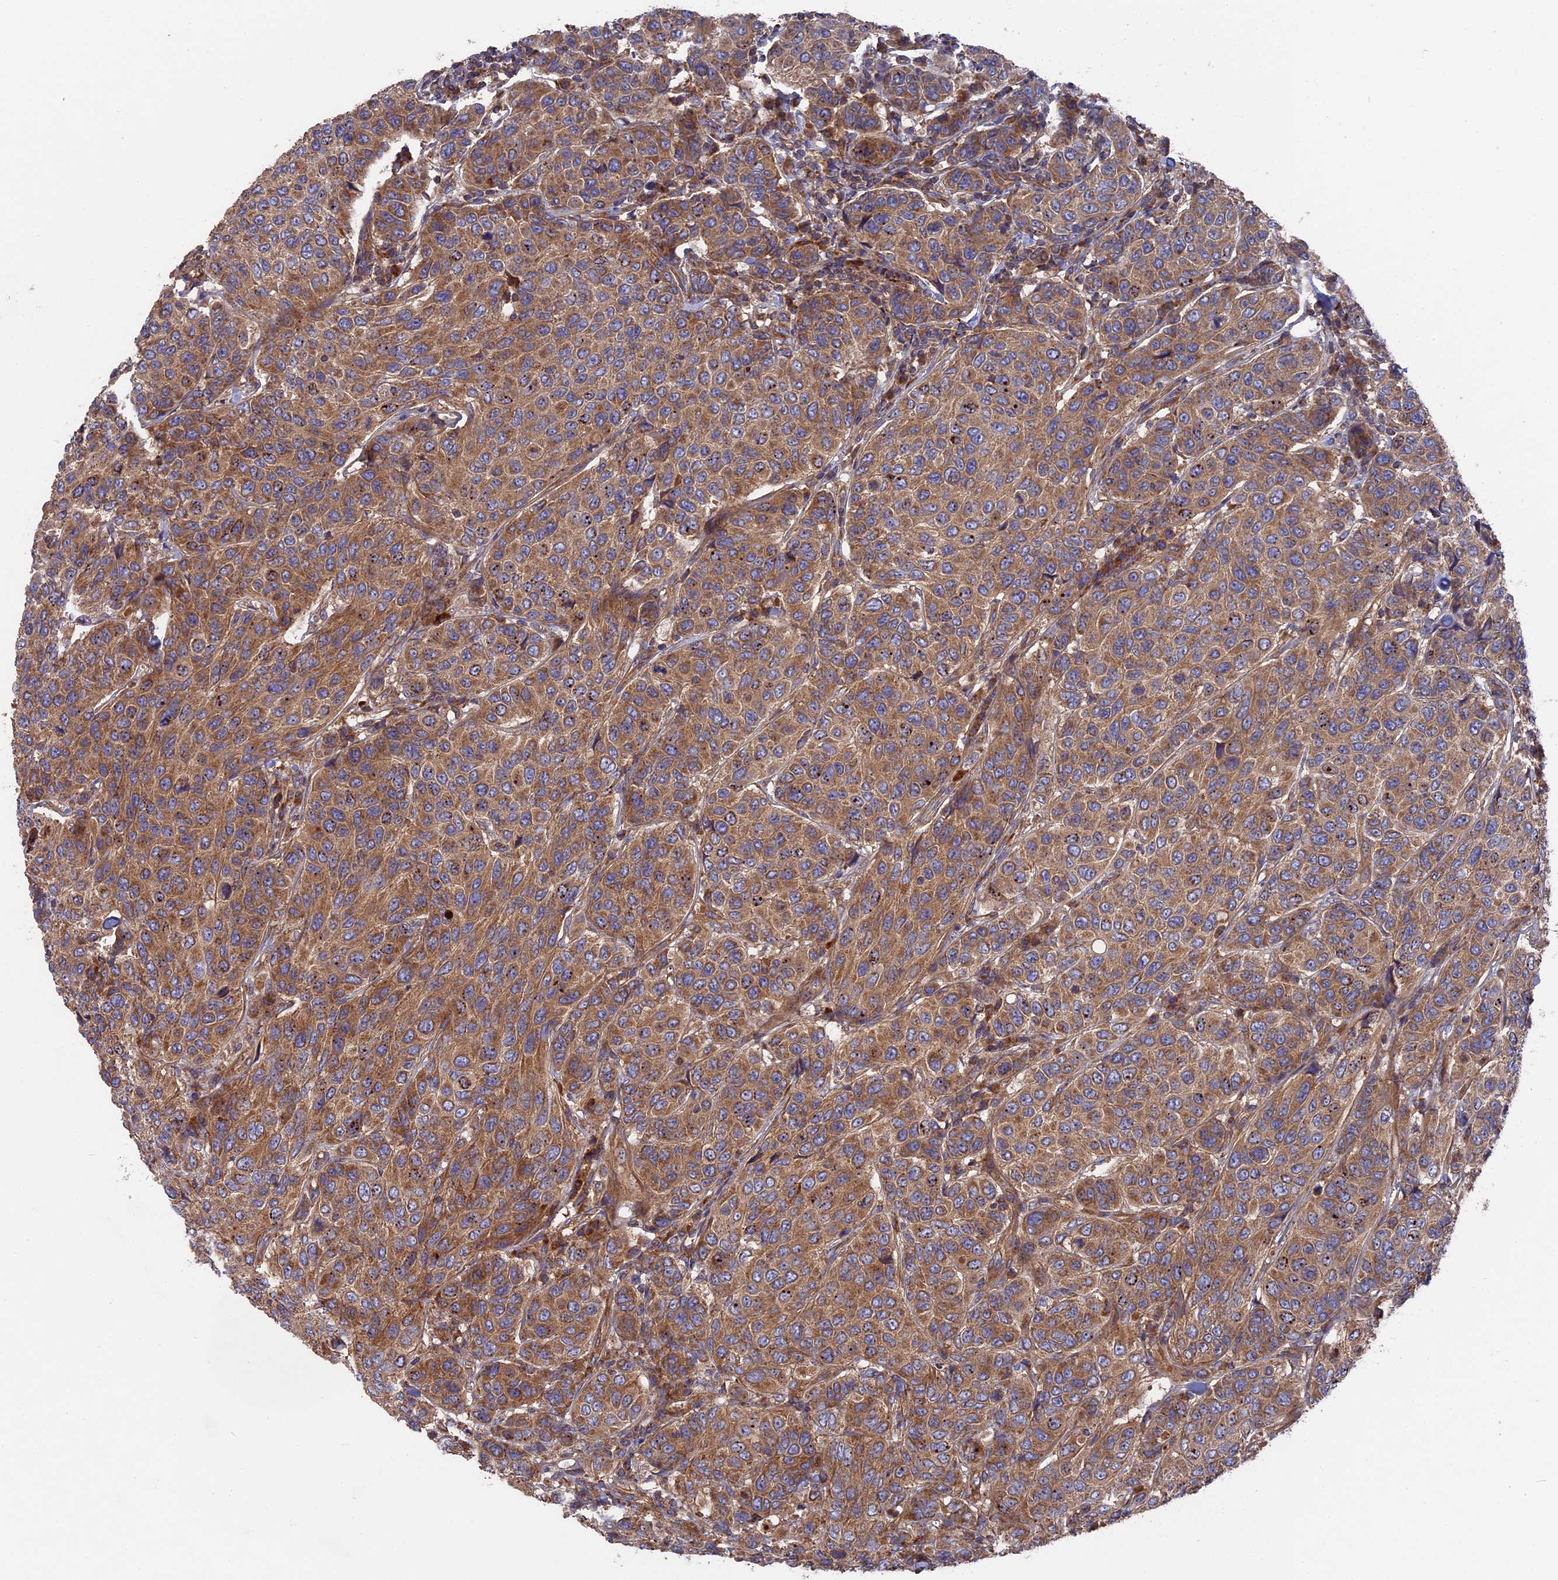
{"staining": {"intensity": "moderate", "quantity": ">75%", "location": "cytoplasmic/membranous"}, "tissue": "breast cancer", "cell_type": "Tumor cells", "image_type": "cancer", "snomed": [{"axis": "morphology", "description": "Duct carcinoma"}, {"axis": "topography", "description": "Breast"}], "caption": "Human breast cancer stained with a protein marker exhibits moderate staining in tumor cells.", "gene": "TELO2", "patient": {"sex": "female", "age": 55}}